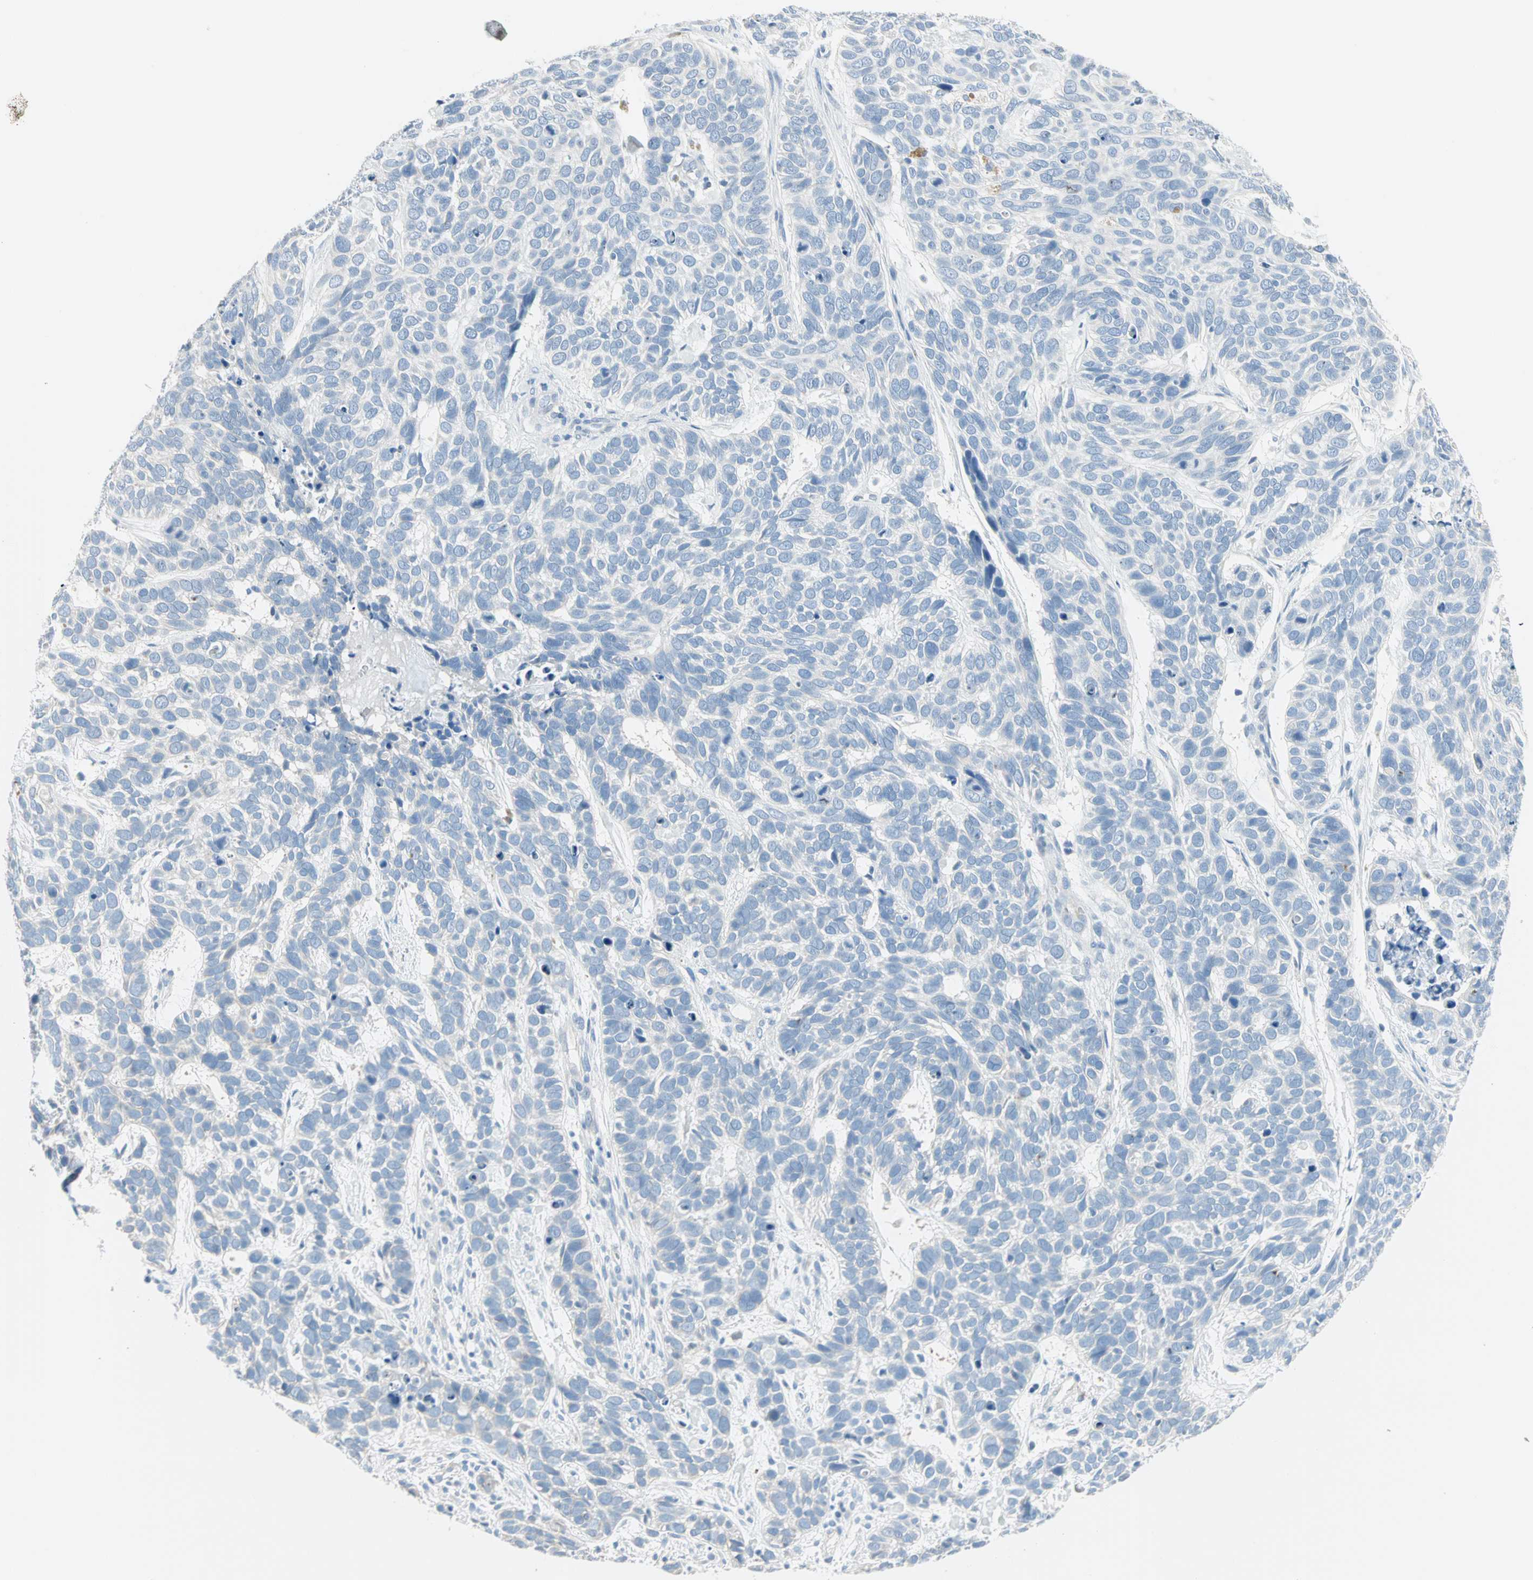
{"staining": {"intensity": "negative", "quantity": "none", "location": "none"}, "tissue": "skin cancer", "cell_type": "Tumor cells", "image_type": "cancer", "snomed": [{"axis": "morphology", "description": "Basal cell carcinoma"}, {"axis": "topography", "description": "Skin"}], "caption": "IHC photomicrograph of neoplastic tissue: human basal cell carcinoma (skin) stained with DAB displays no significant protein staining in tumor cells.", "gene": "SULT1C2", "patient": {"sex": "male", "age": 87}}